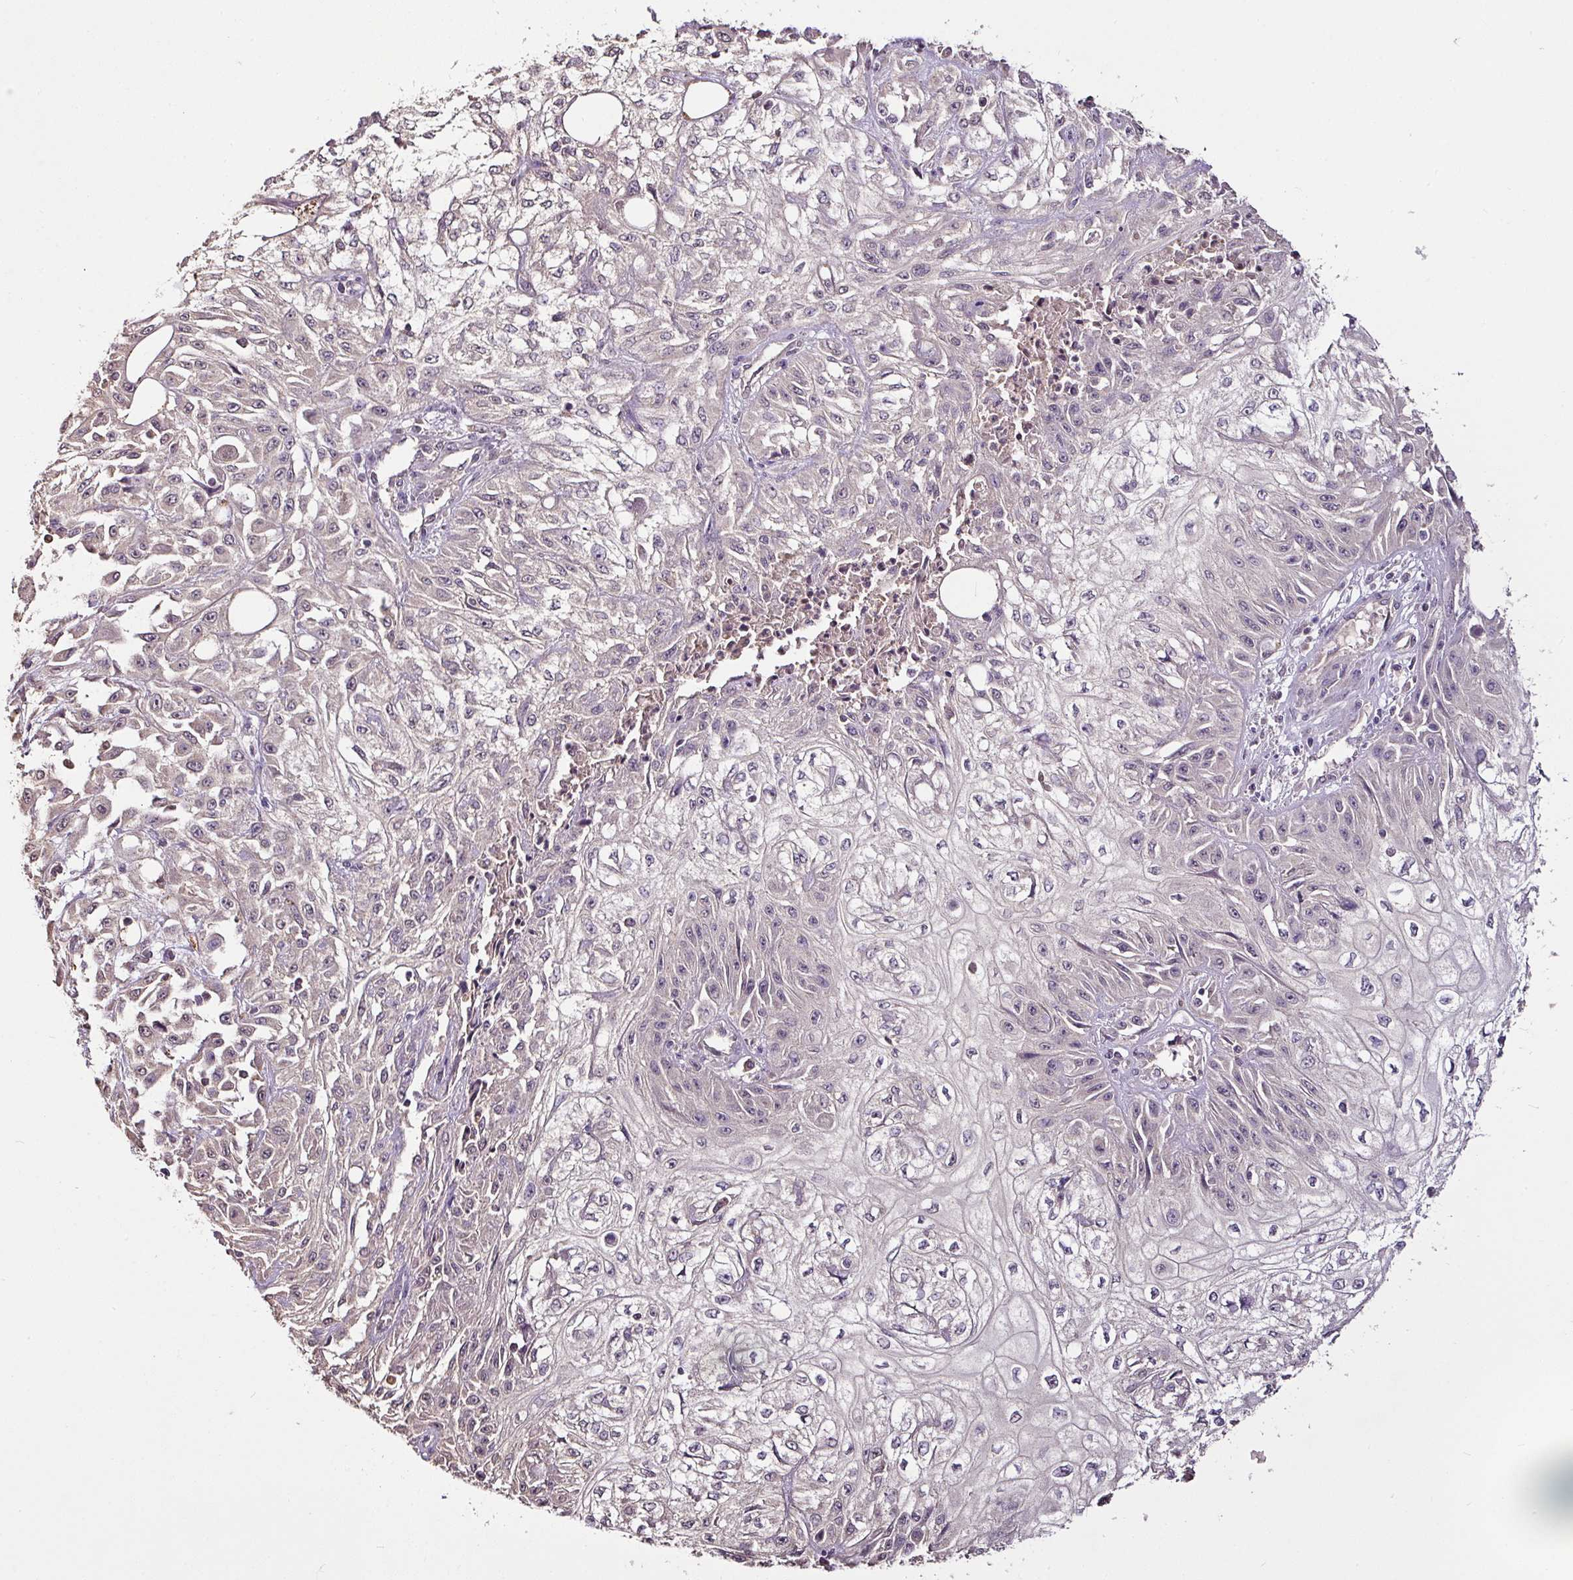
{"staining": {"intensity": "negative", "quantity": "none", "location": "none"}, "tissue": "skin cancer", "cell_type": "Tumor cells", "image_type": "cancer", "snomed": [{"axis": "morphology", "description": "Squamous cell carcinoma, NOS"}, {"axis": "morphology", "description": "Squamous cell carcinoma, metastatic, NOS"}, {"axis": "topography", "description": "Skin"}, {"axis": "topography", "description": "Lymph node"}], "caption": "An image of skin squamous cell carcinoma stained for a protein exhibits no brown staining in tumor cells.", "gene": "RPL38", "patient": {"sex": "male", "age": 75}}